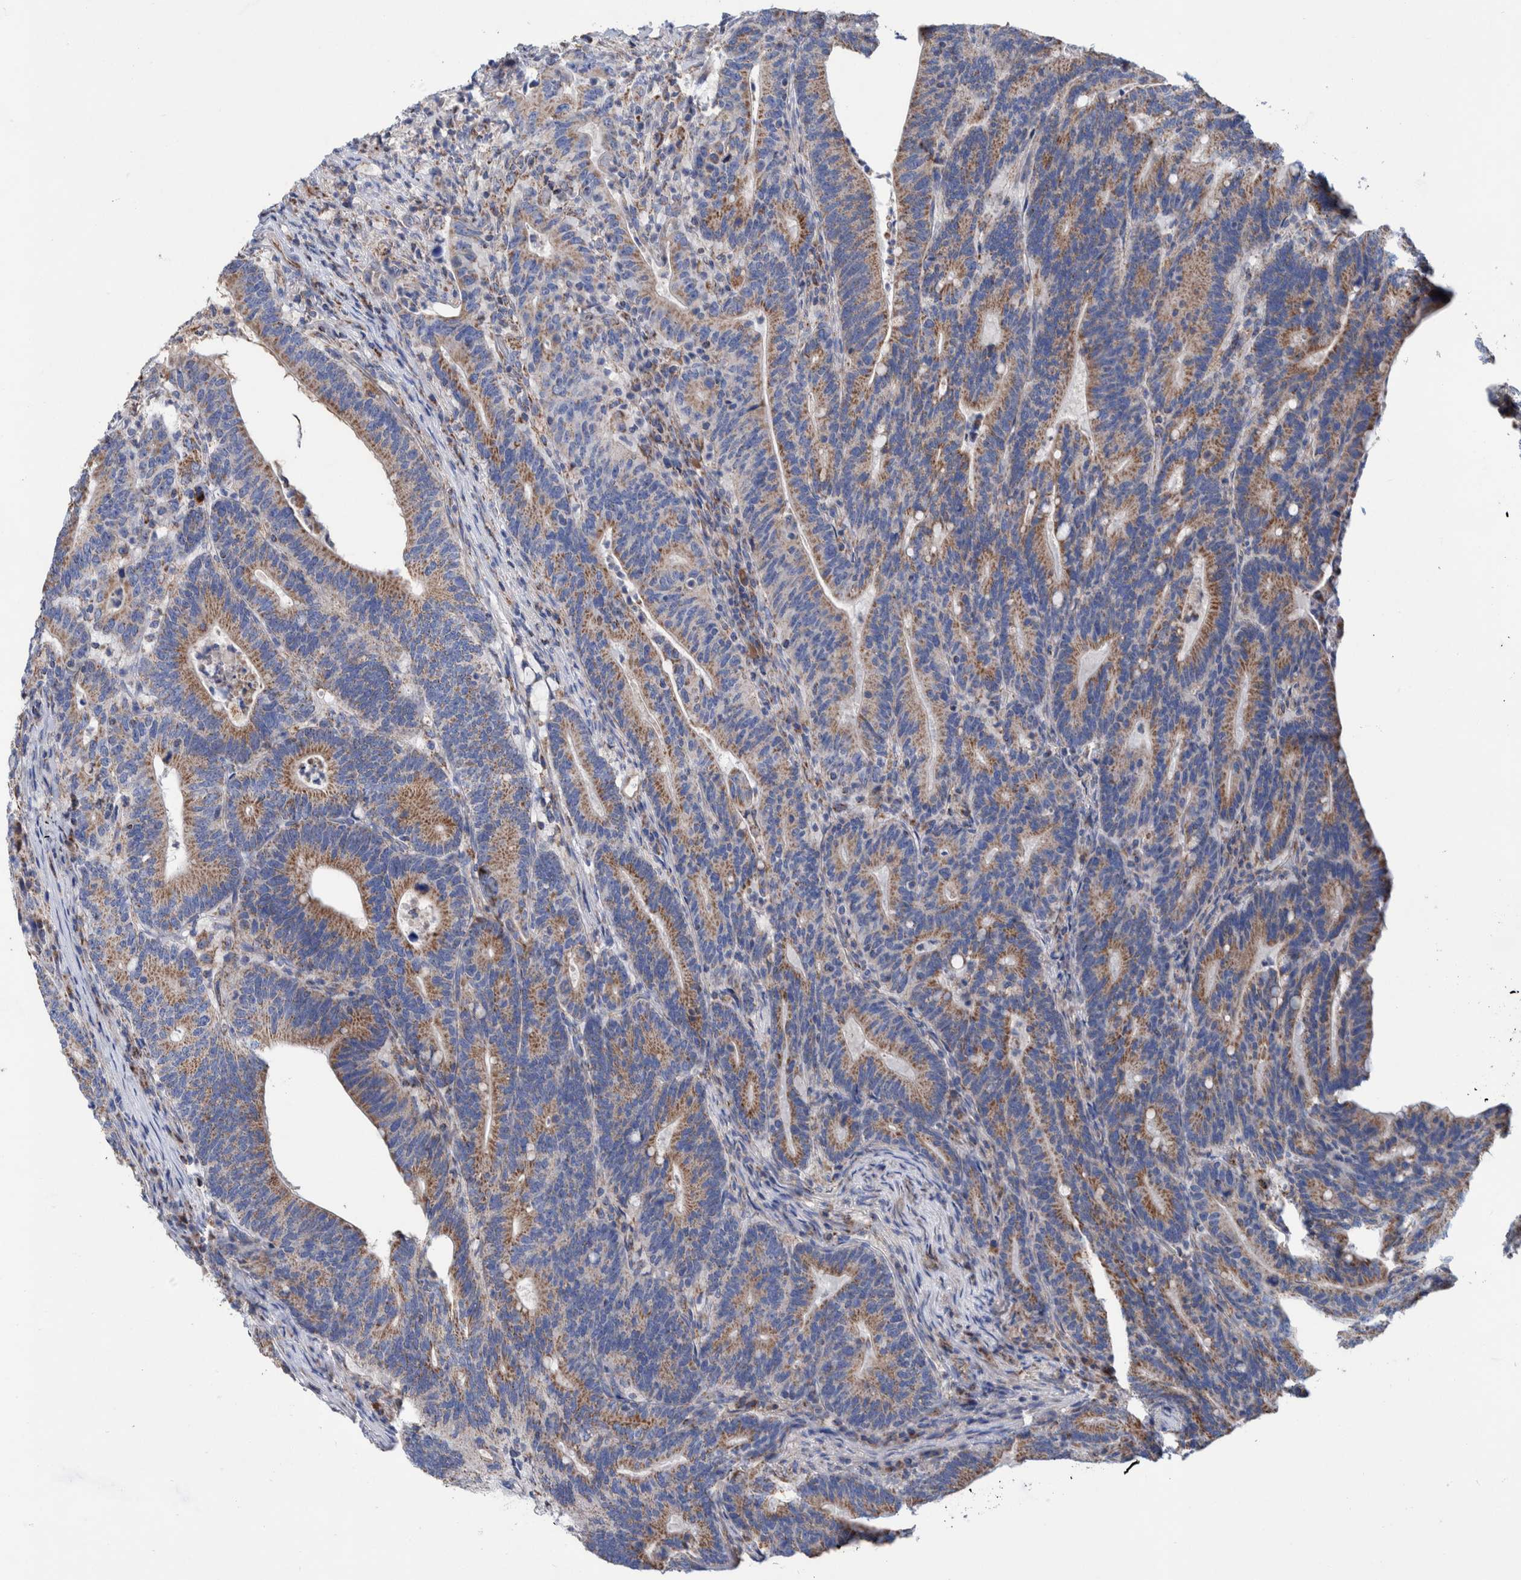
{"staining": {"intensity": "moderate", "quantity": ">75%", "location": "cytoplasmic/membranous"}, "tissue": "colorectal cancer", "cell_type": "Tumor cells", "image_type": "cancer", "snomed": [{"axis": "morphology", "description": "Adenocarcinoma, NOS"}, {"axis": "topography", "description": "Colon"}], "caption": "A brown stain labels moderate cytoplasmic/membranous positivity of a protein in colorectal cancer (adenocarcinoma) tumor cells.", "gene": "DECR1", "patient": {"sex": "female", "age": 66}}